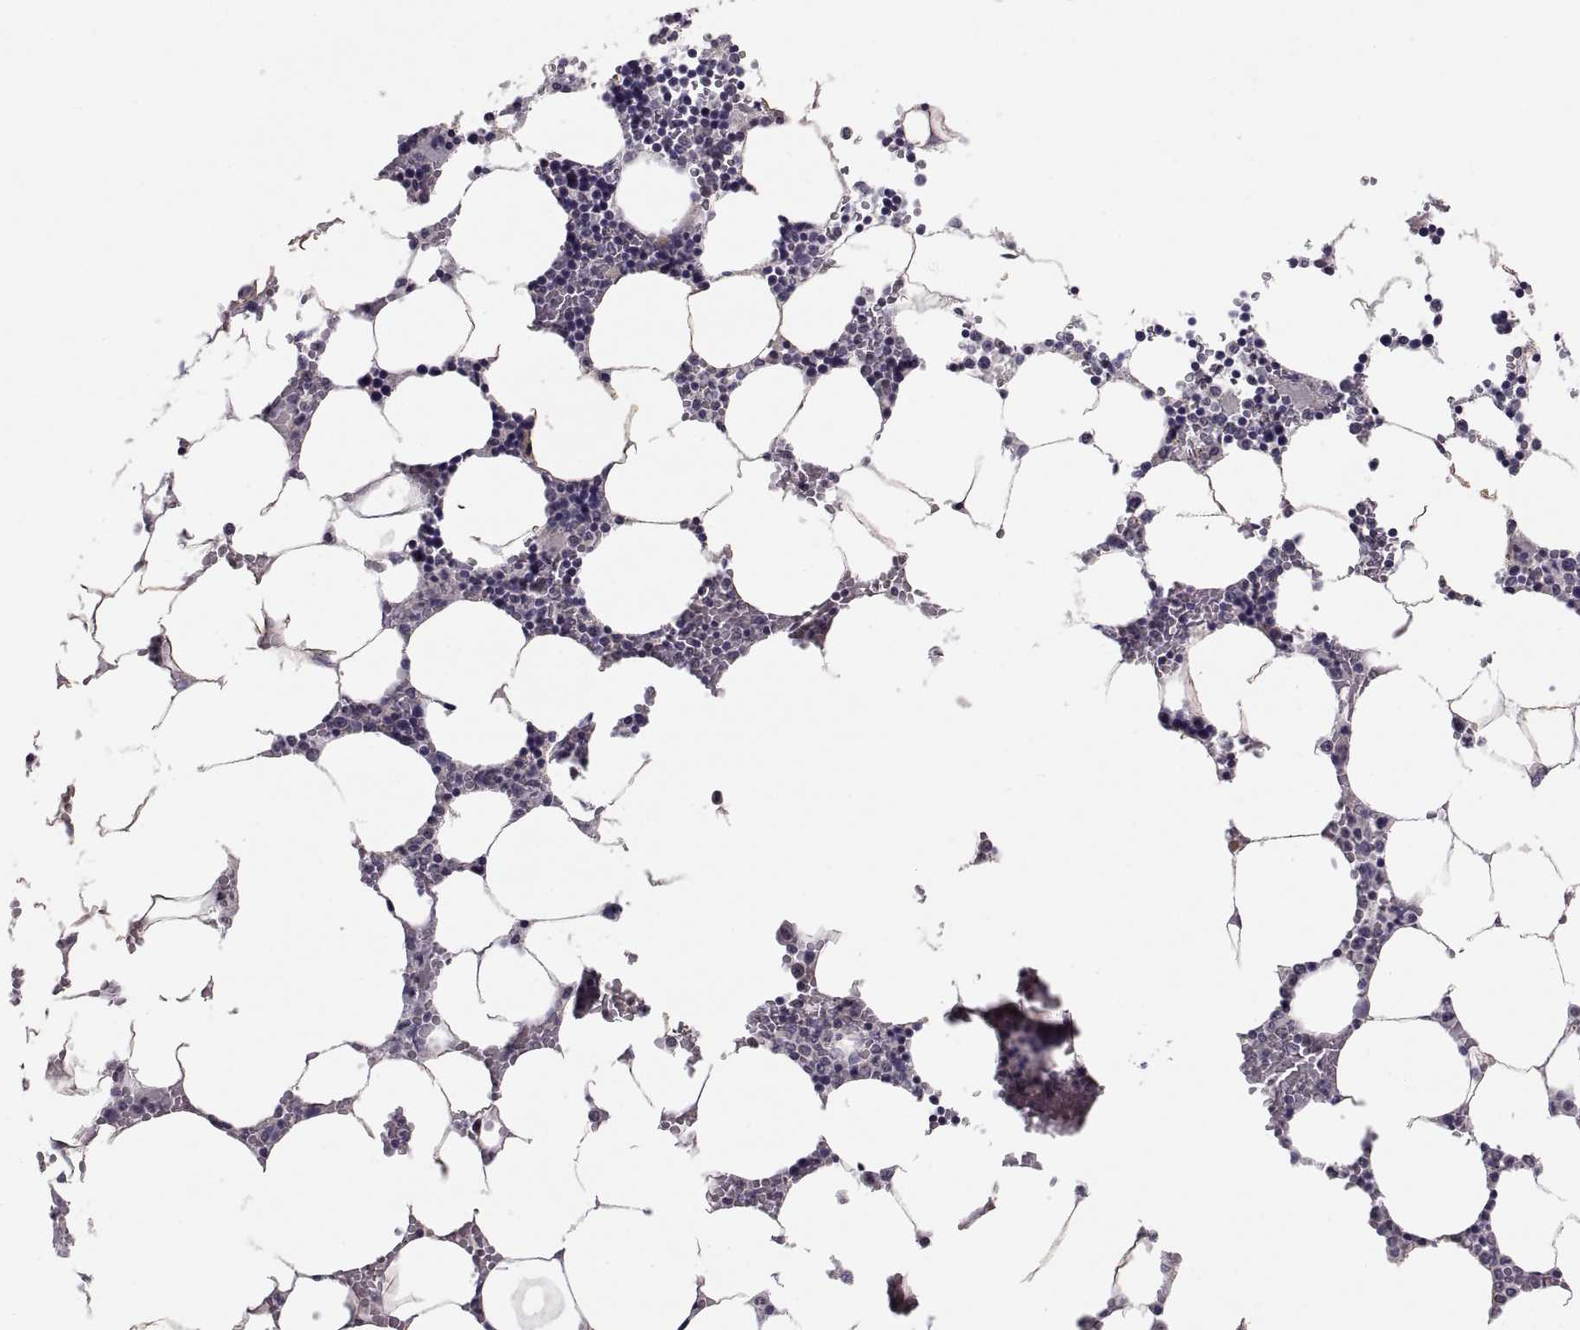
{"staining": {"intensity": "negative", "quantity": "none", "location": "none"}, "tissue": "bone marrow", "cell_type": "Hematopoietic cells", "image_type": "normal", "snomed": [{"axis": "morphology", "description": "Normal tissue, NOS"}, {"axis": "topography", "description": "Bone marrow"}], "caption": "Immunohistochemistry (IHC) image of unremarkable bone marrow: human bone marrow stained with DAB (3,3'-diaminobenzidine) exhibits no significant protein expression in hematopoietic cells. (IHC, brightfield microscopy, high magnification).", "gene": "PAX2", "patient": {"sex": "female", "age": 64}}